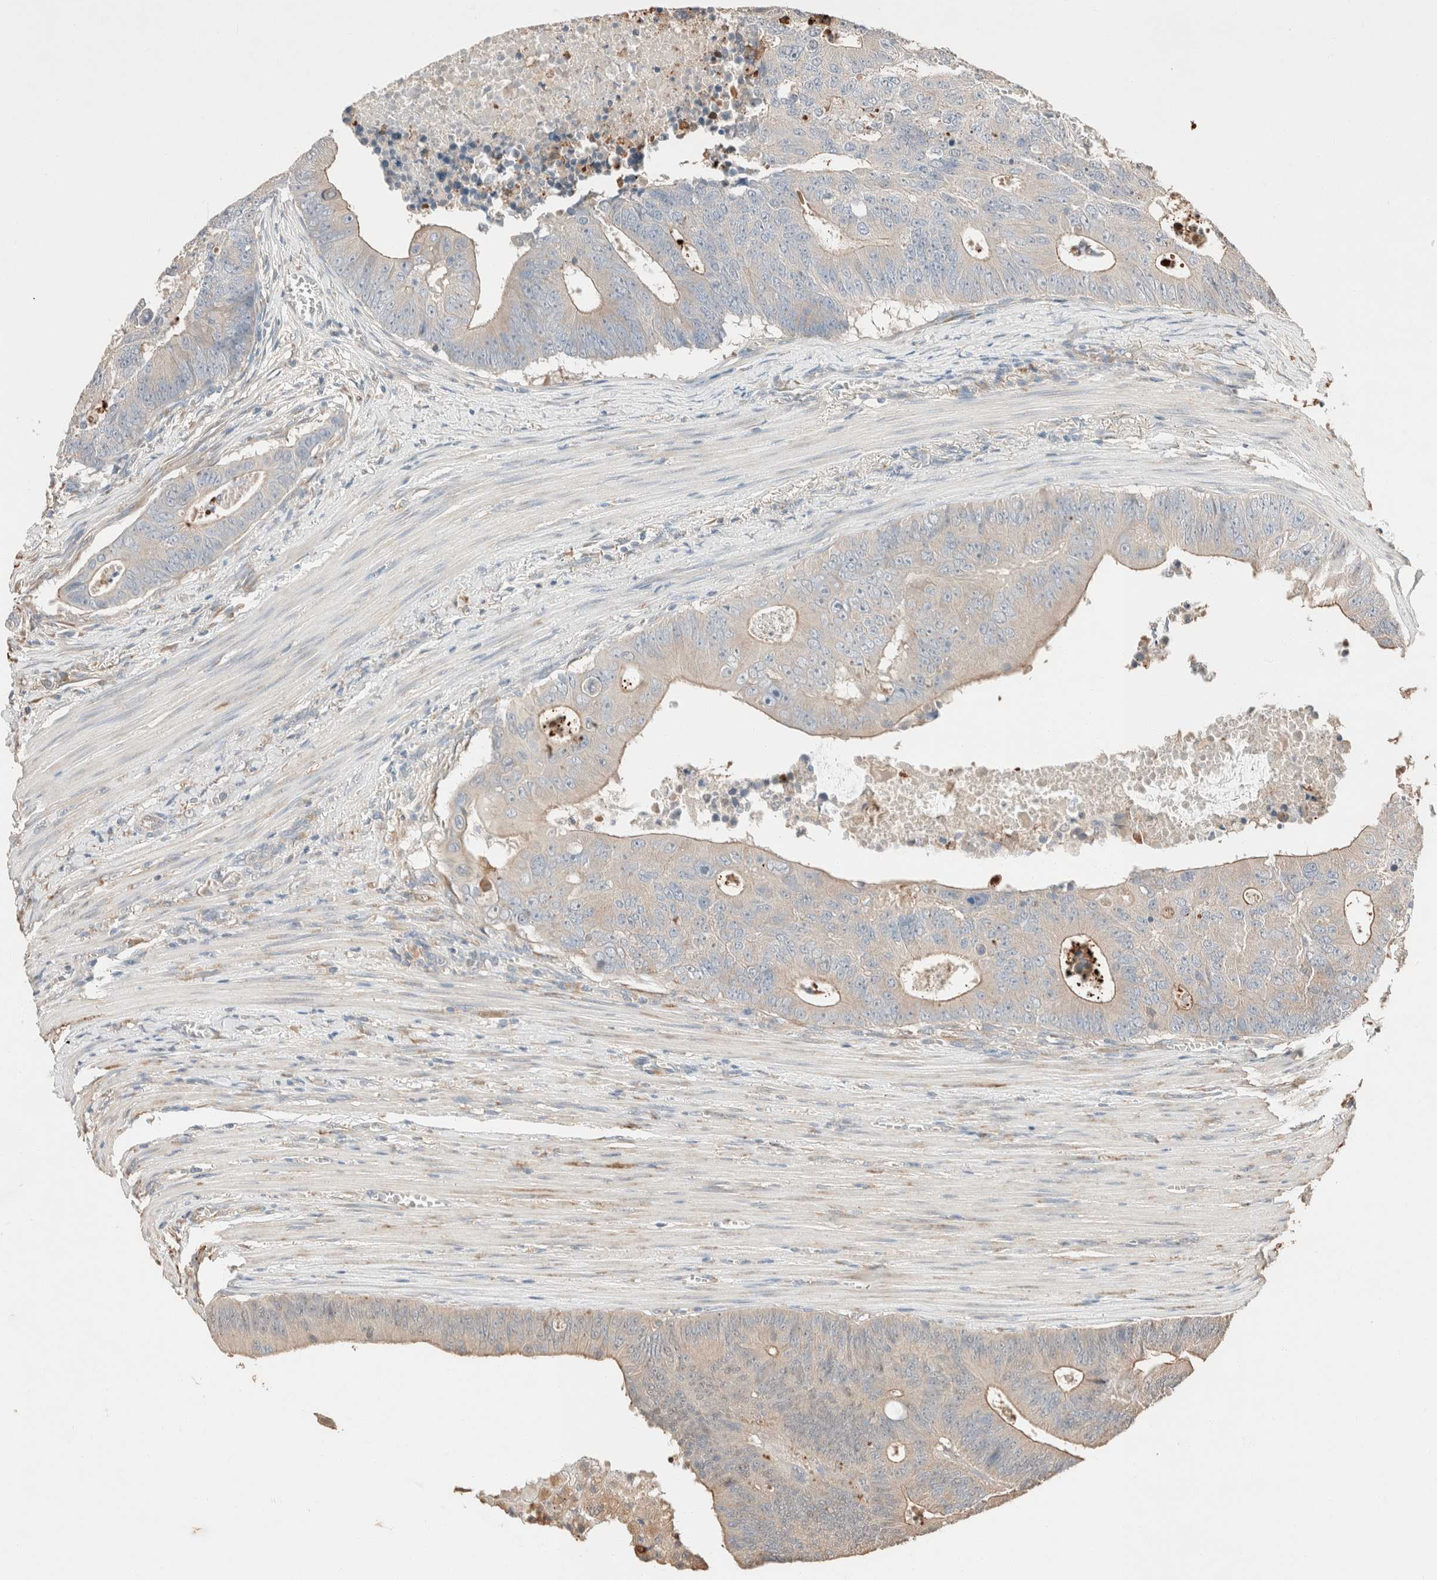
{"staining": {"intensity": "weak", "quantity": ">75%", "location": "cytoplasmic/membranous"}, "tissue": "colorectal cancer", "cell_type": "Tumor cells", "image_type": "cancer", "snomed": [{"axis": "morphology", "description": "Adenocarcinoma, NOS"}, {"axis": "topography", "description": "Colon"}], "caption": "Immunohistochemical staining of human colorectal cancer demonstrates weak cytoplasmic/membranous protein positivity in approximately >75% of tumor cells.", "gene": "TUBD1", "patient": {"sex": "male", "age": 87}}